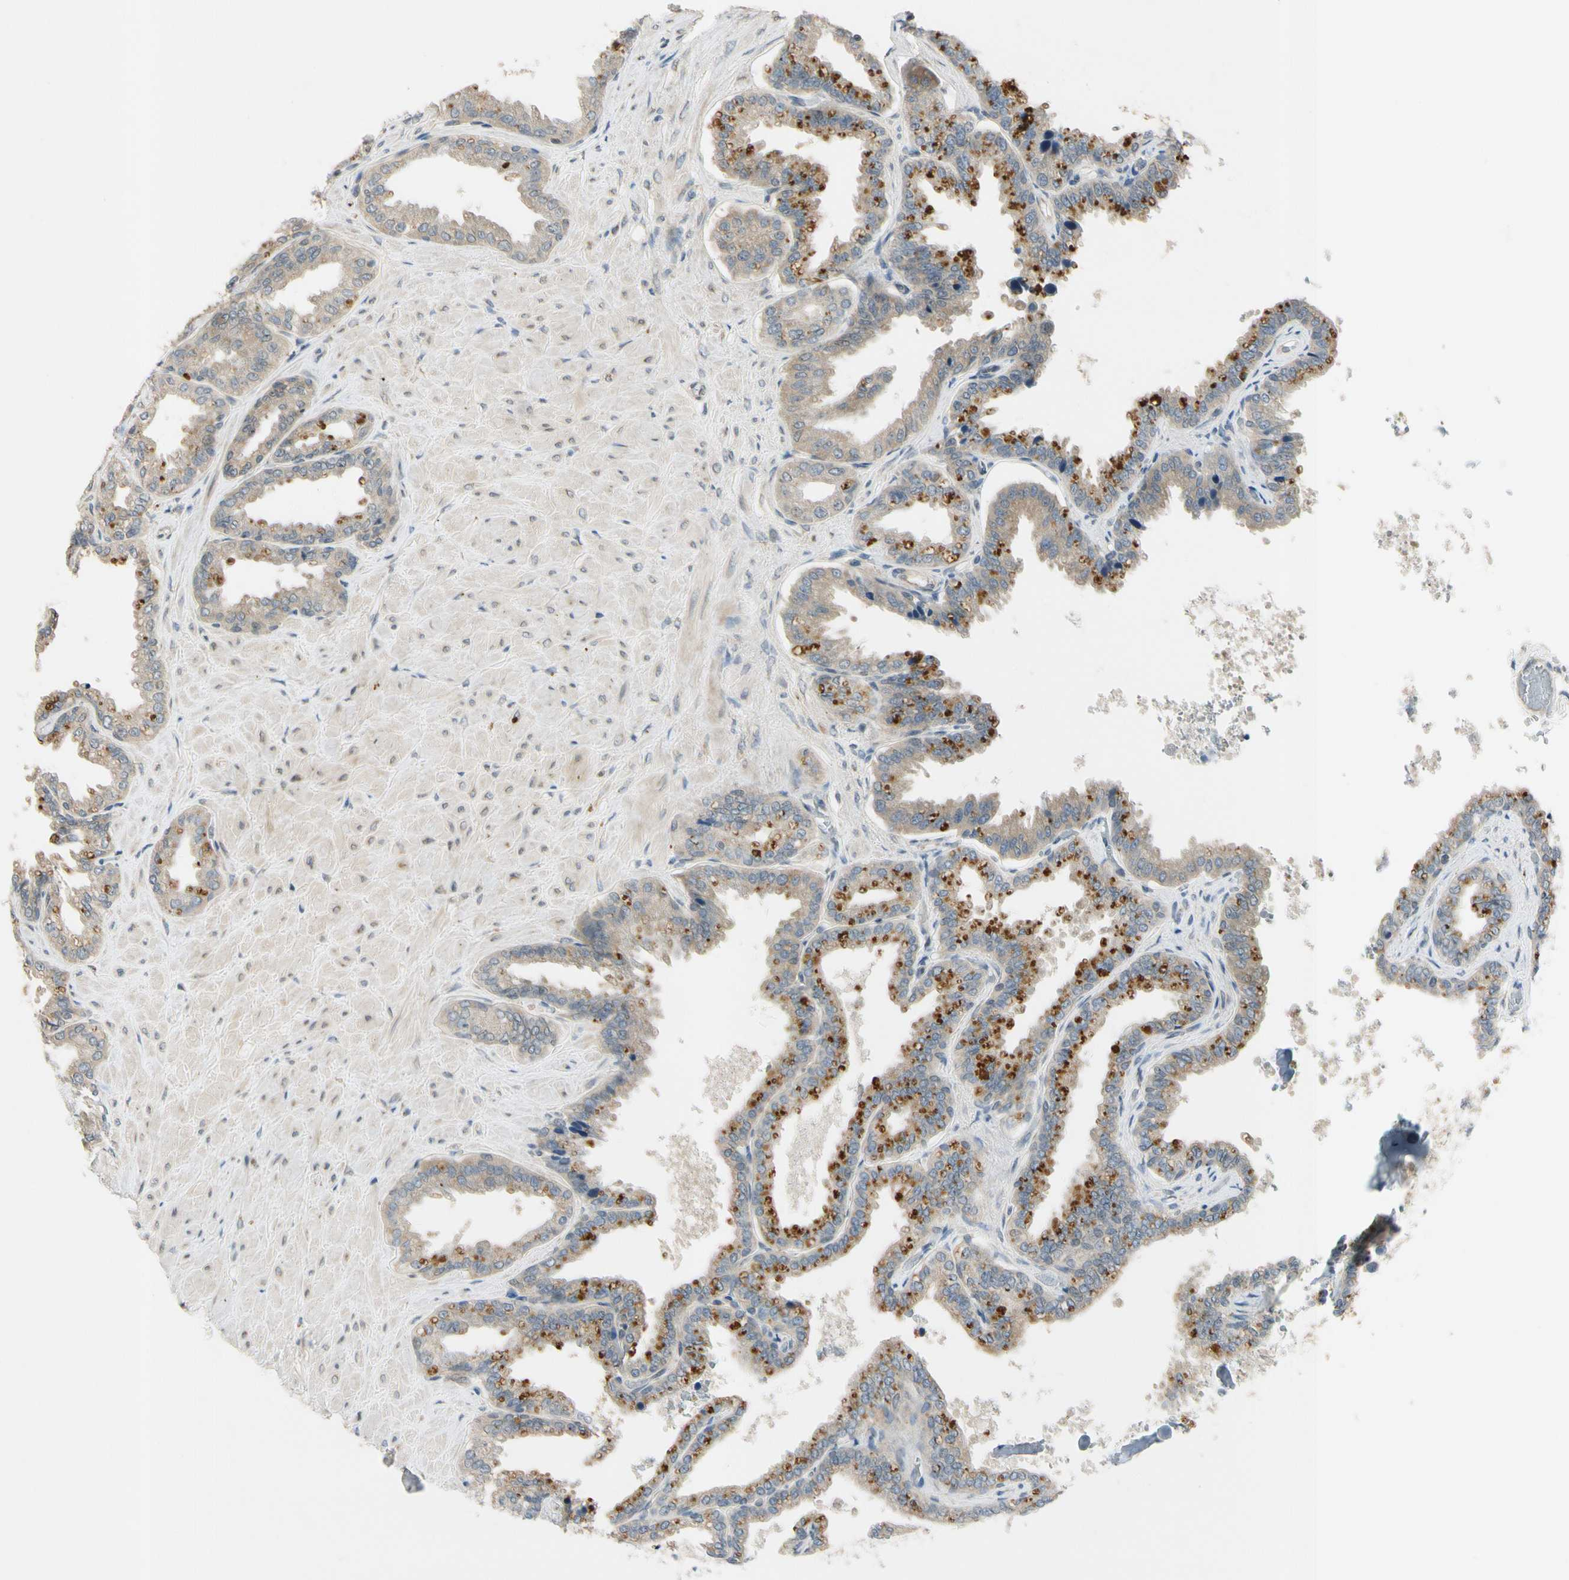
{"staining": {"intensity": "strong", "quantity": ">75%", "location": "cytoplasmic/membranous"}, "tissue": "seminal vesicle", "cell_type": "Glandular cells", "image_type": "normal", "snomed": [{"axis": "morphology", "description": "Normal tissue, NOS"}, {"axis": "topography", "description": "Seminal veicle"}], "caption": "DAB (3,3'-diaminobenzidine) immunohistochemical staining of unremarkable human seminal vesicle reveals strong cytoplasmic/membranous protein positivity in about >75% of glandular cells. Ihc stains the protein of interest in brown and the nuclei are stained blue.", "gene": "RPS6KB2", "patient": {"sex": "male", "age": 46}}